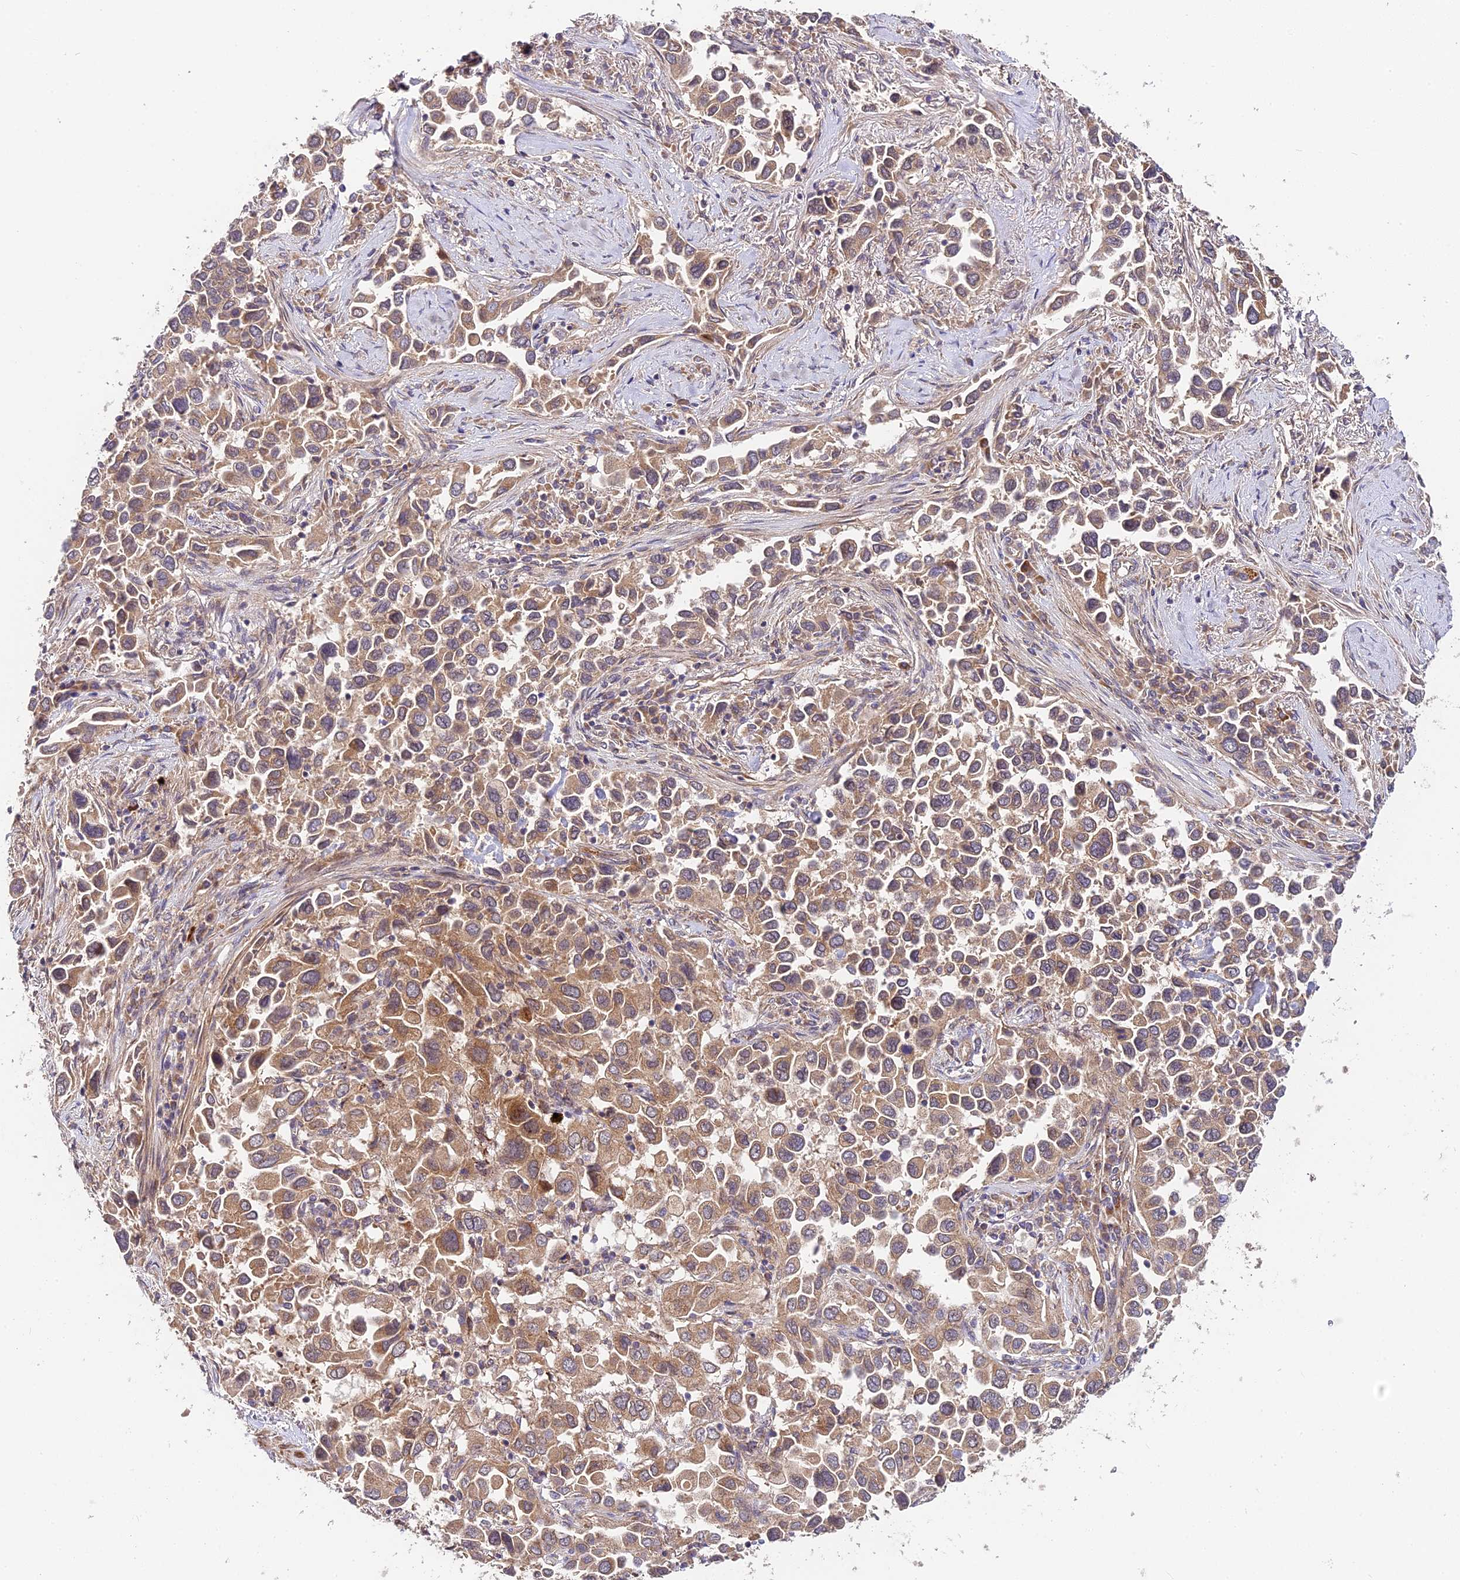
{"staining": {"intensity": "moderate", "quantity": ">75%", "location": "cytoplasmic/membranous"}, "tissue": "lung cancer", "cell_type": "Tumor cells", "image_type": "cancer", "snomed": [{"axis": "morphology", "description": "Adenocarcinoma, NOS"}, {"axis": "topography", "description": "Lung"}], "caption": "Immunohistochemistry of lung cancer displays medium levels of moderate cytoplasmic/membranous positivity in about >75% of tumor cells.", "gene": "C3orf20", "patient": {"sex": "female", "age": 76}}